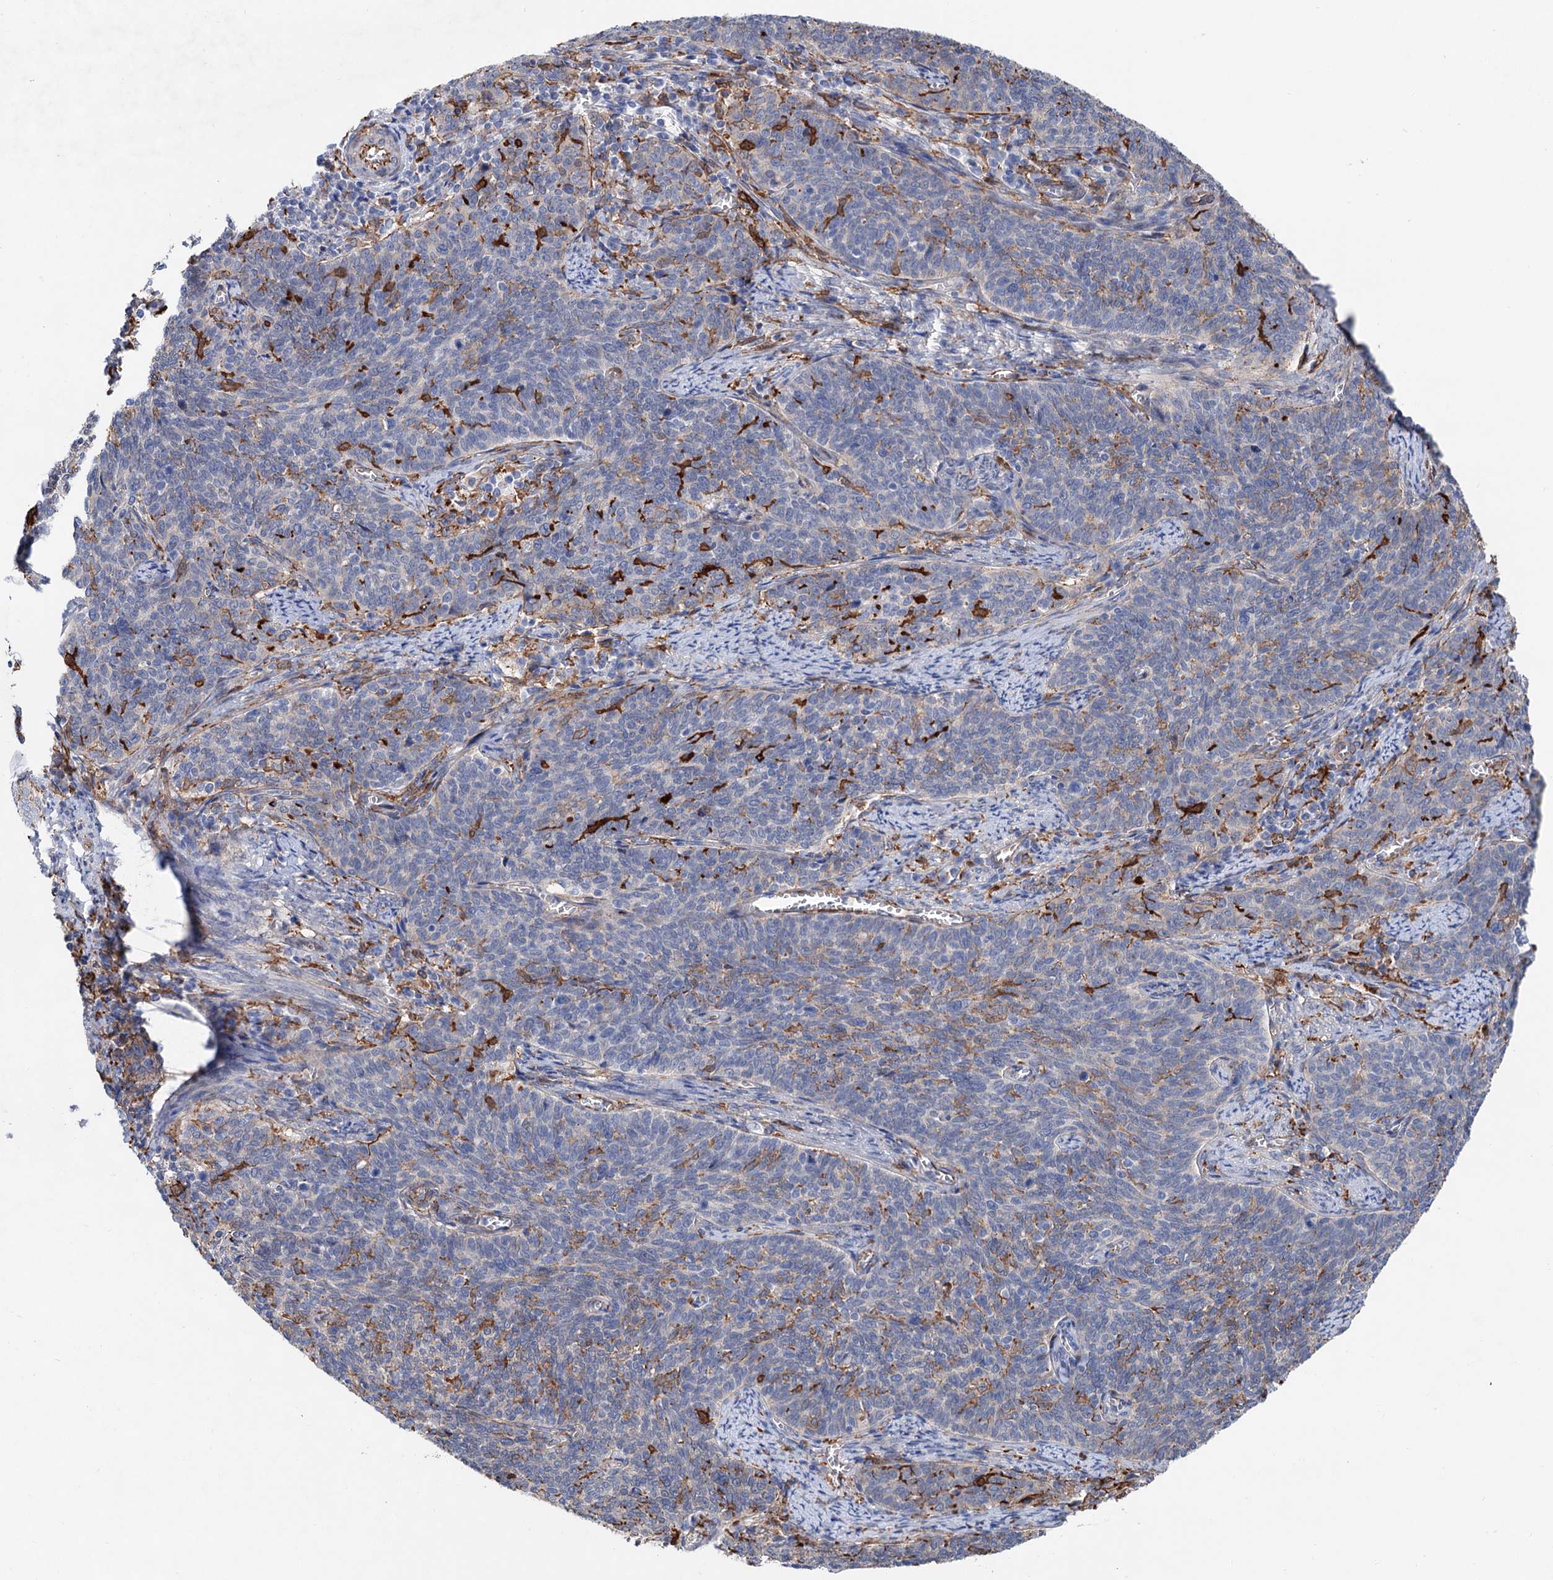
{"staining": {"intensity": "moderate", "quantity": "<25%", "location": "cytoplasmic/membranous"}, "tissue": "cervical cancer", "cell_type": "Tumor cells", "image_type": "cancer", "snomed": [{"axis": "morphology", "description": "Squamous cell carcinoma, NOS"}, {"axis": "topography", "description": "Cervix"}], "caption": "IHC photomicrograph of cervical squamous cell carcinoma stained for a protein (brown), which displays low levels of moderate cytoplasmic/membranous staining in approximately <25% of tumor cells.", "gene": "TMTC3", "patient": {"sex": "female", "age": 39}}